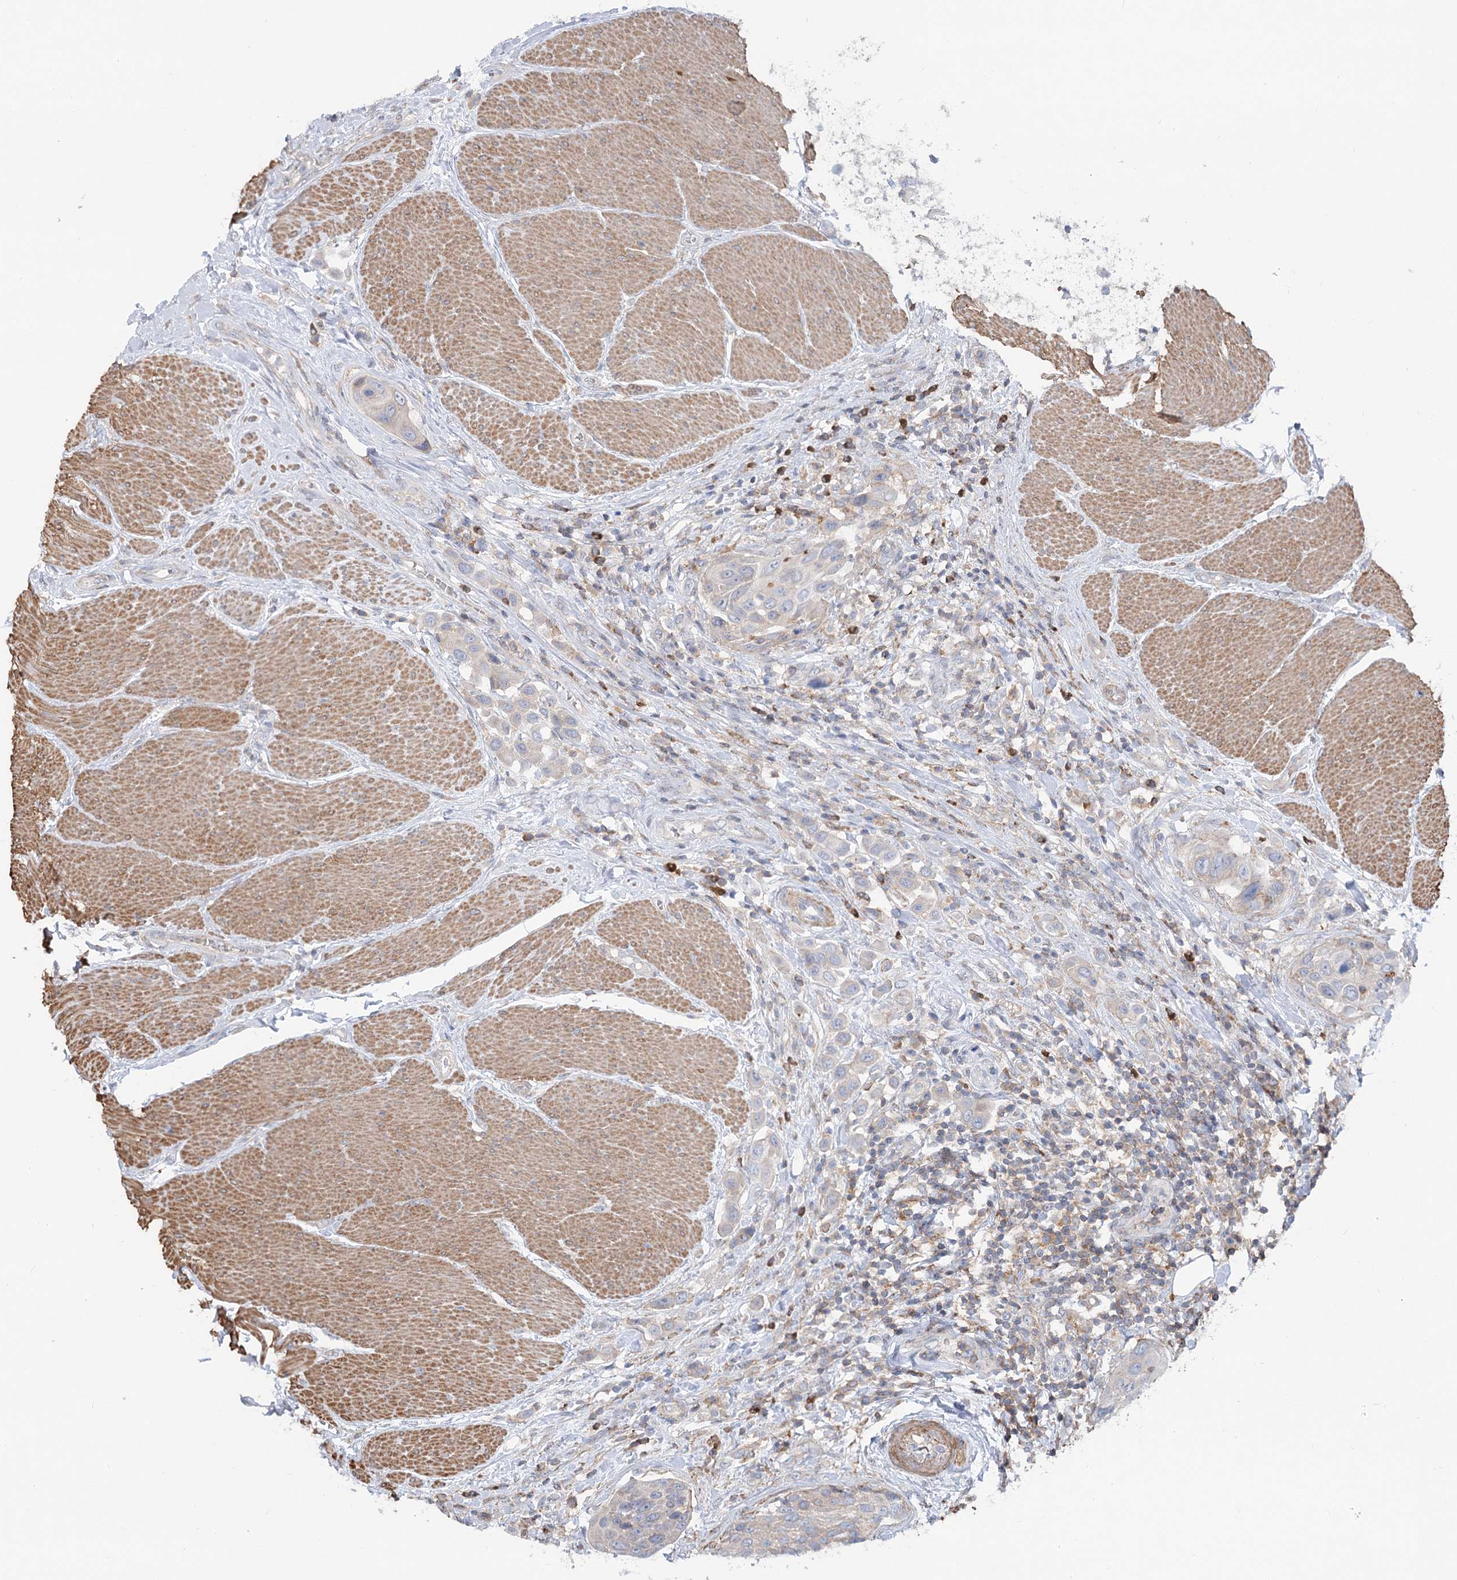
{"staining": {"intensity": "weak", "quantity": "<25%", "location": "cytoplasmic/membranous"}, "tissue": "urothelial cancer", "cell_type": "Tumor cells", "image_type": "cancer", "snomed": [{"axis": "morphology", "description": "Urothelial carcinoma, High grade"}, {"axis": "topography", "description": "Urinary bladder"}], "caption": "A histopathology image of high-grade urothelial carcinoma stained for a protein reveals no brown staining in tumor cells.", "gene": "LARP1B", "patient": {"sex": "male", "age": 50}}